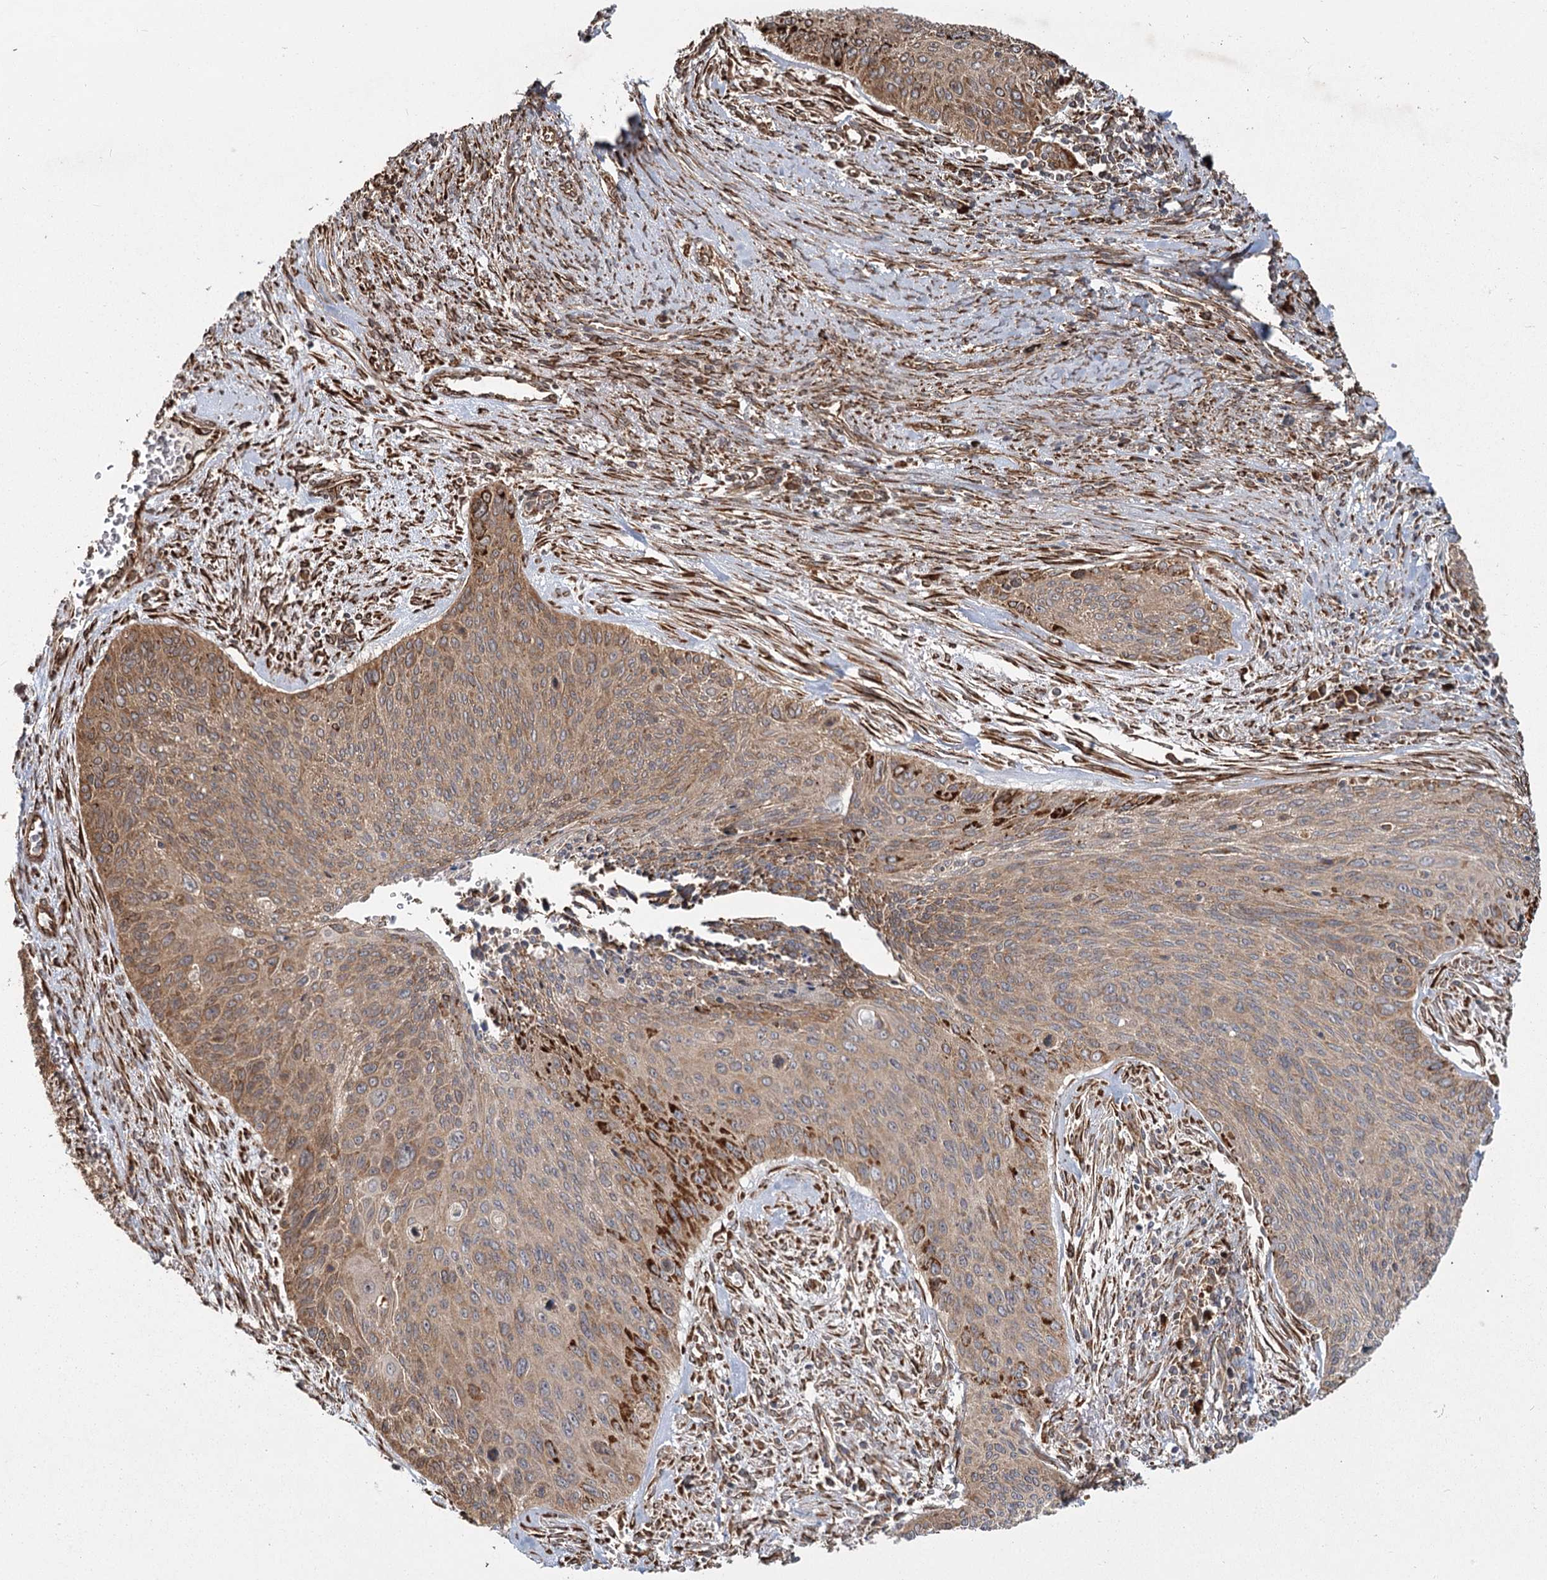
{"staining": {"intensity": "moderate", "quantity": ">75%", "location": "cytoplasmic/membranous"}, "tissue": "cervical cancer", "cell_type": "Tumor cells", "image_type": "cancer", "snomed": [{"axis": "morphology", "description": "Squamous cell carcinoma, NOS"}, {"axis": "topography", "description": "Cervix"}], "caption": "Moderate cytoplasmic/membranous positivity for a protein is appreciated in about >75% of tumor cells of cervical cancer using immunohistochemistry (IHC).", "gene": "FAM13A", "patient": {"sex": "female", "age": 55}}